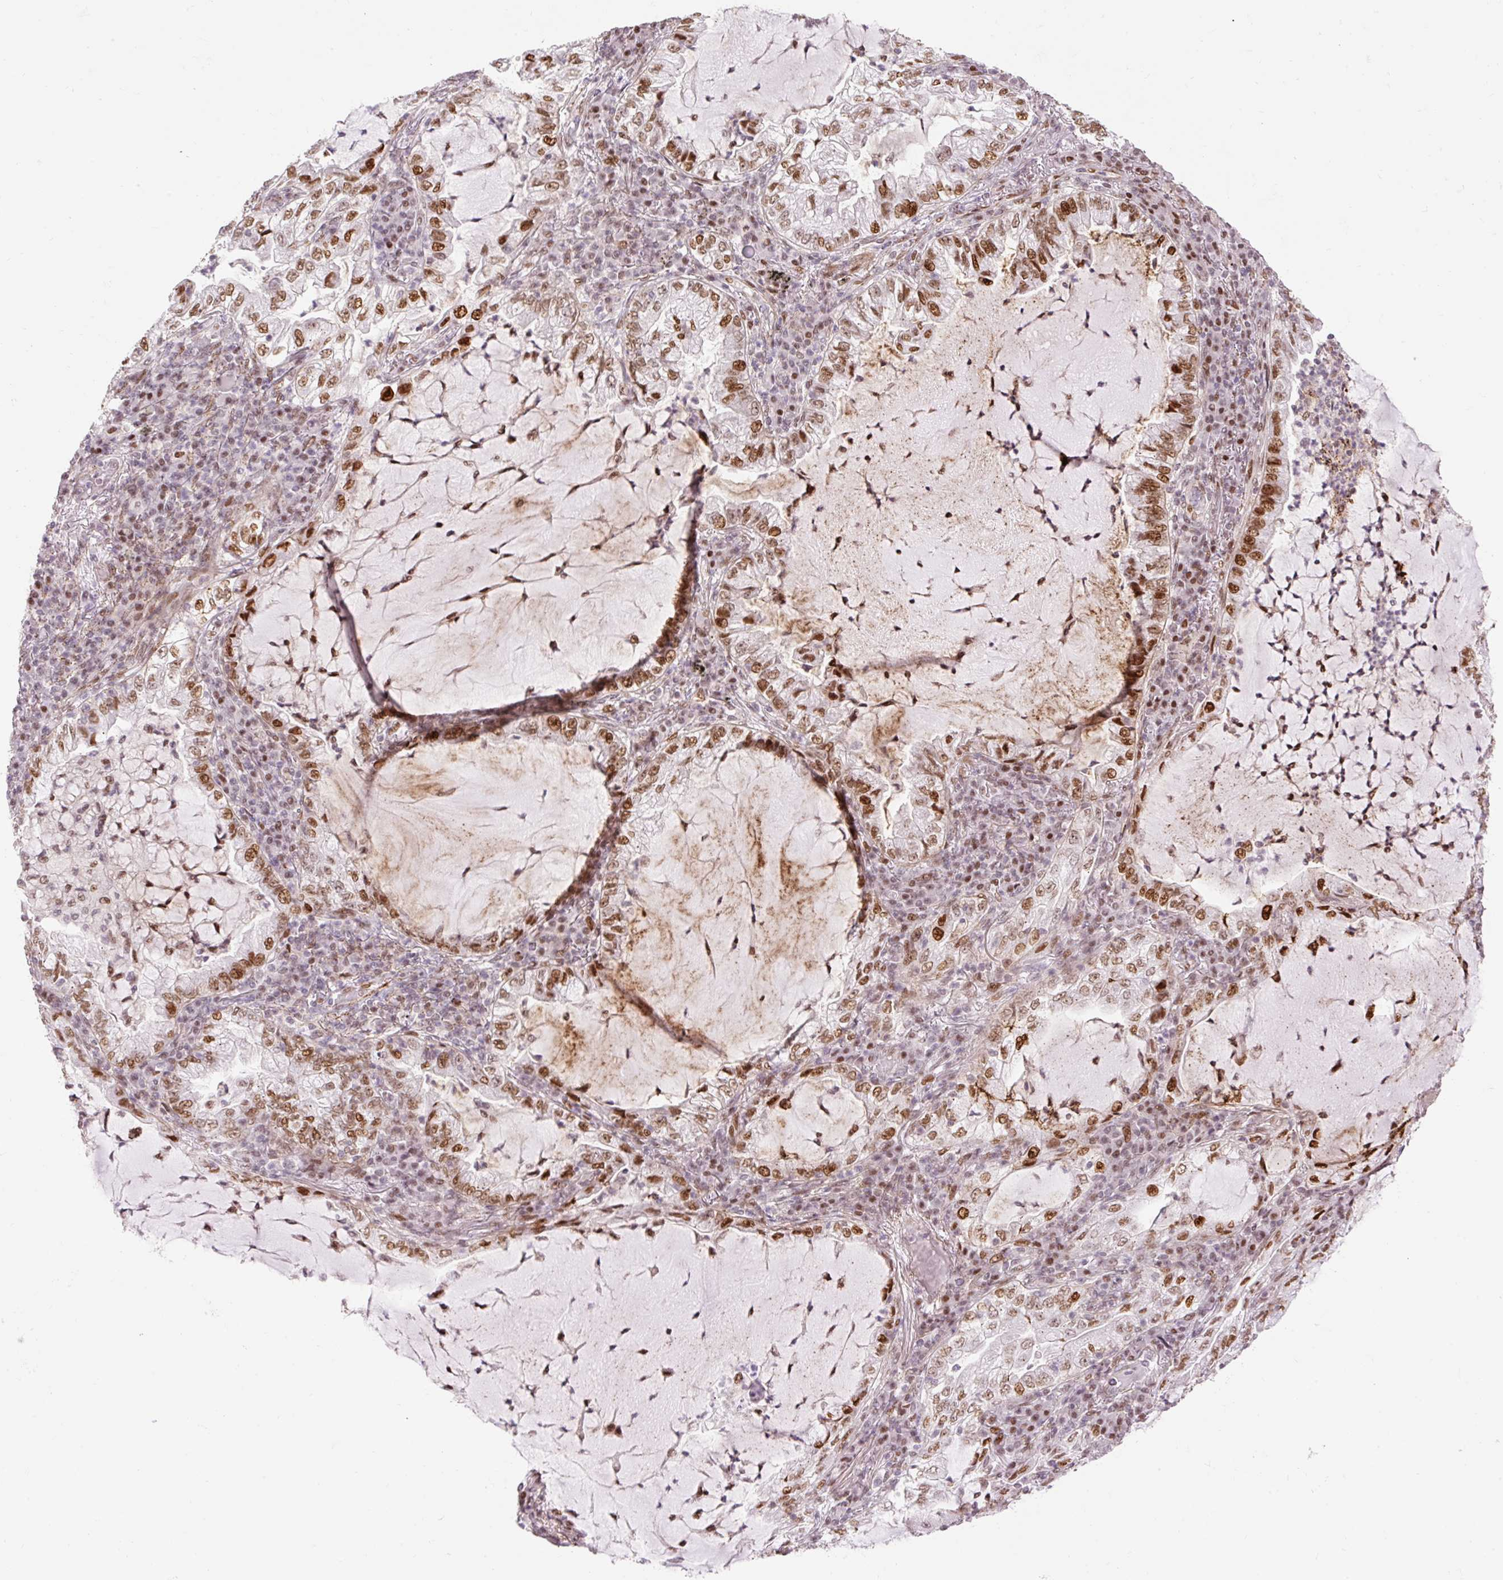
{"staining": {"intensity": "strong", "quantity": ">75%", "location": "nuclear"}, "tissue": "lung cancer", "cell_type": "Tumor cells", "image_type": "cancer", "snomed": [{"axis": "morphology", "description": "Adenocarcinoma, NOS"}, {"axis": "topography", "description": "Lung"}], "caption": "Protein expression analysis of lung adenocarcinoma exhibits strong nuclear staining in about >75% of tumor cells. (DAB (3,3'-diaminobenzidine) IHC, brown staining for protein, blue staining for nuclei).", "gene": "RIPPLY3", "patient": {"sex": "female", "age": 73}}